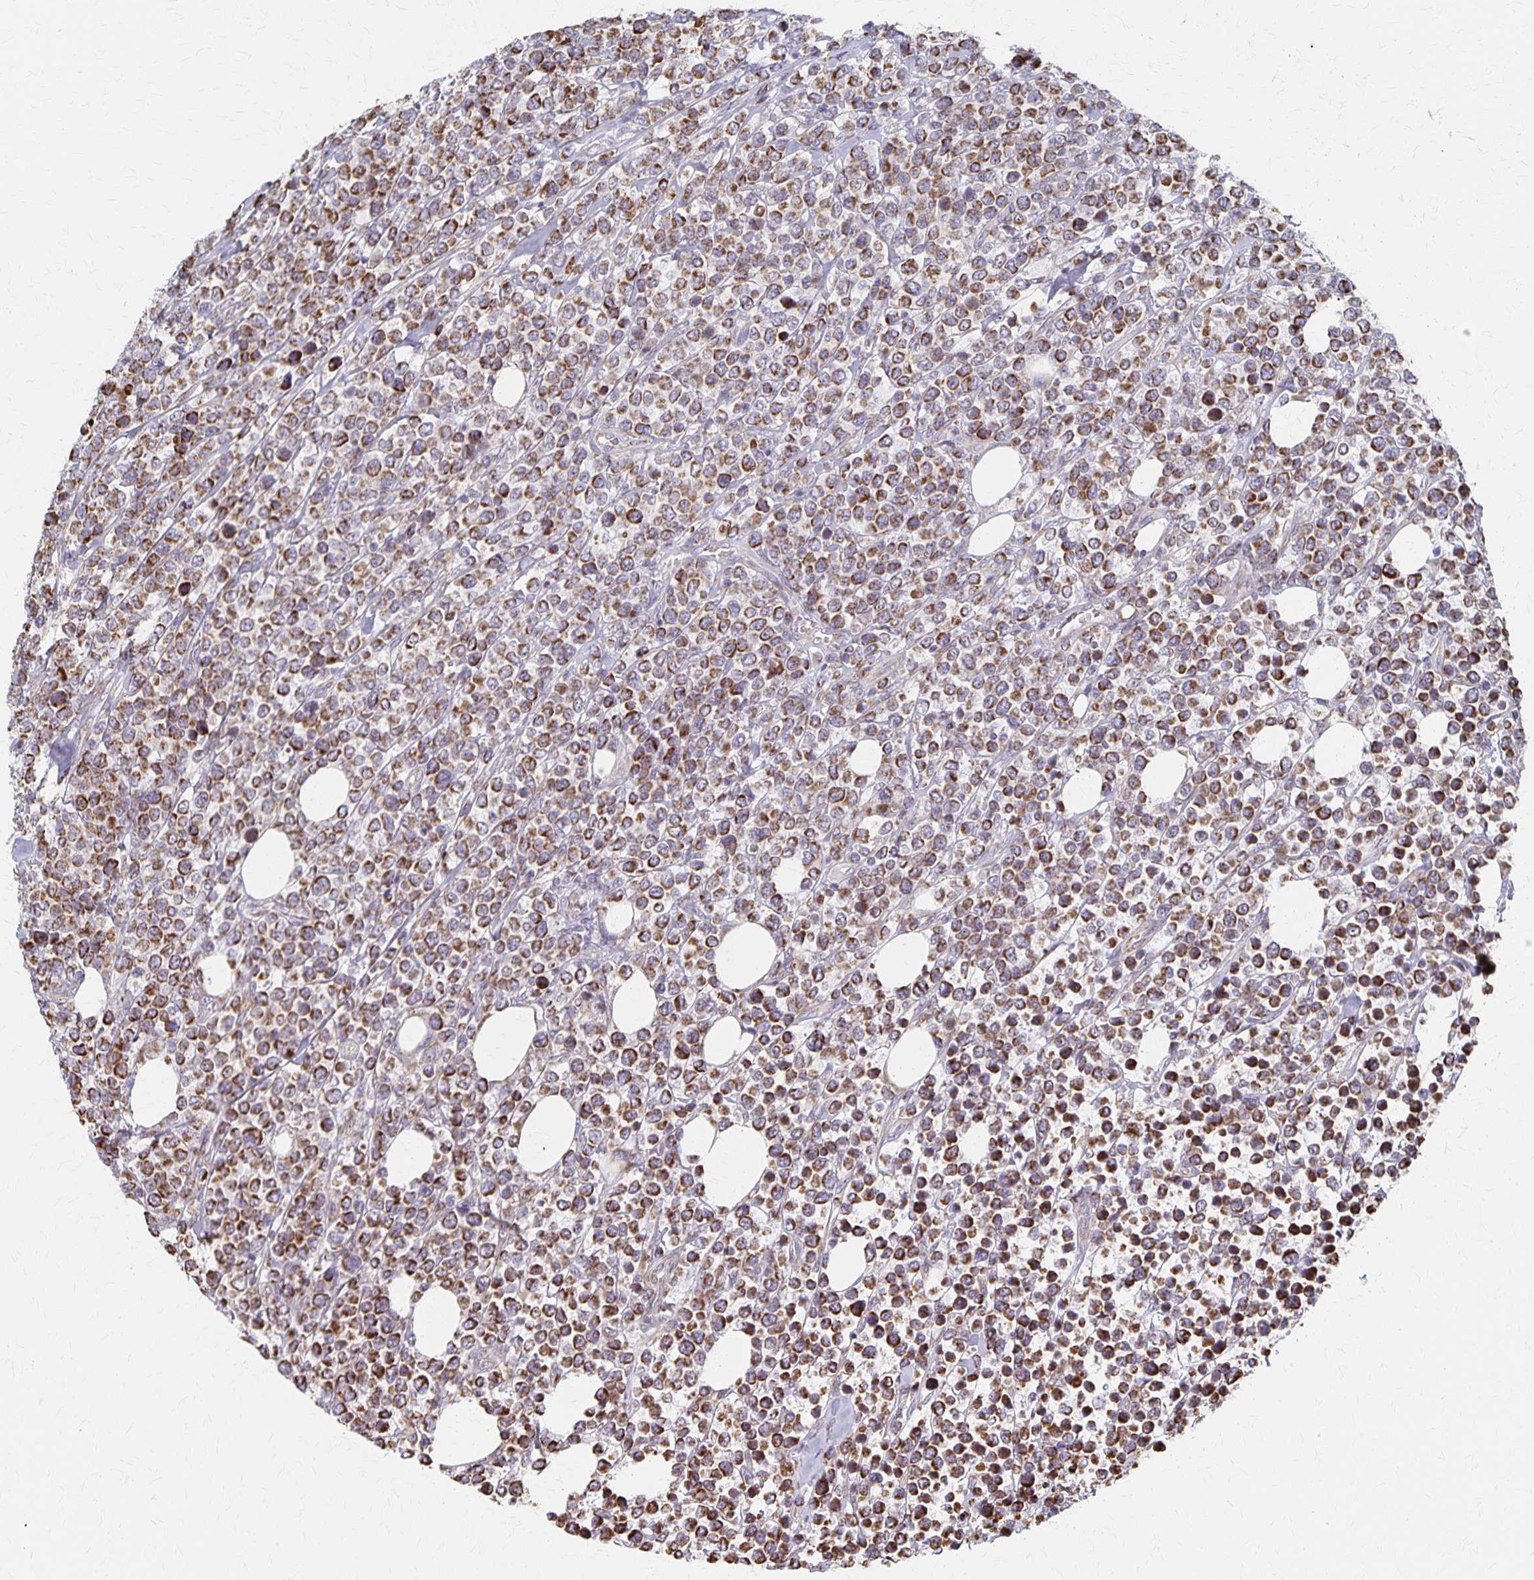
{"staining": {"intensity": "strong", "quantity": ">75%", "location": "cytoplasmic/membranous"}, "tissue": "lymphoma", "cell_type": "Tumor cells", "image_type": "cancer", "snomed": [{"axis": "morphology", "description": "Malignant lymphoma, non-Hodgkin's type, High grade"}, {"axis": "topography", "description": "Soft tissue"}], "caption": "IHC photomicrograph of neoplastic tissue: high-grade malignant lymphoma, non-Hodgkin's type stained using immunohistochemistry (IHC) demonstrates high levels of strong protein expression localized specifically in the cytoplasmic/membranous of tumor cells, appearing as a cytoplasmic/membranous brown color.", "gene": "DYRK4", "patient": {"sex": "female", "age": 56}}